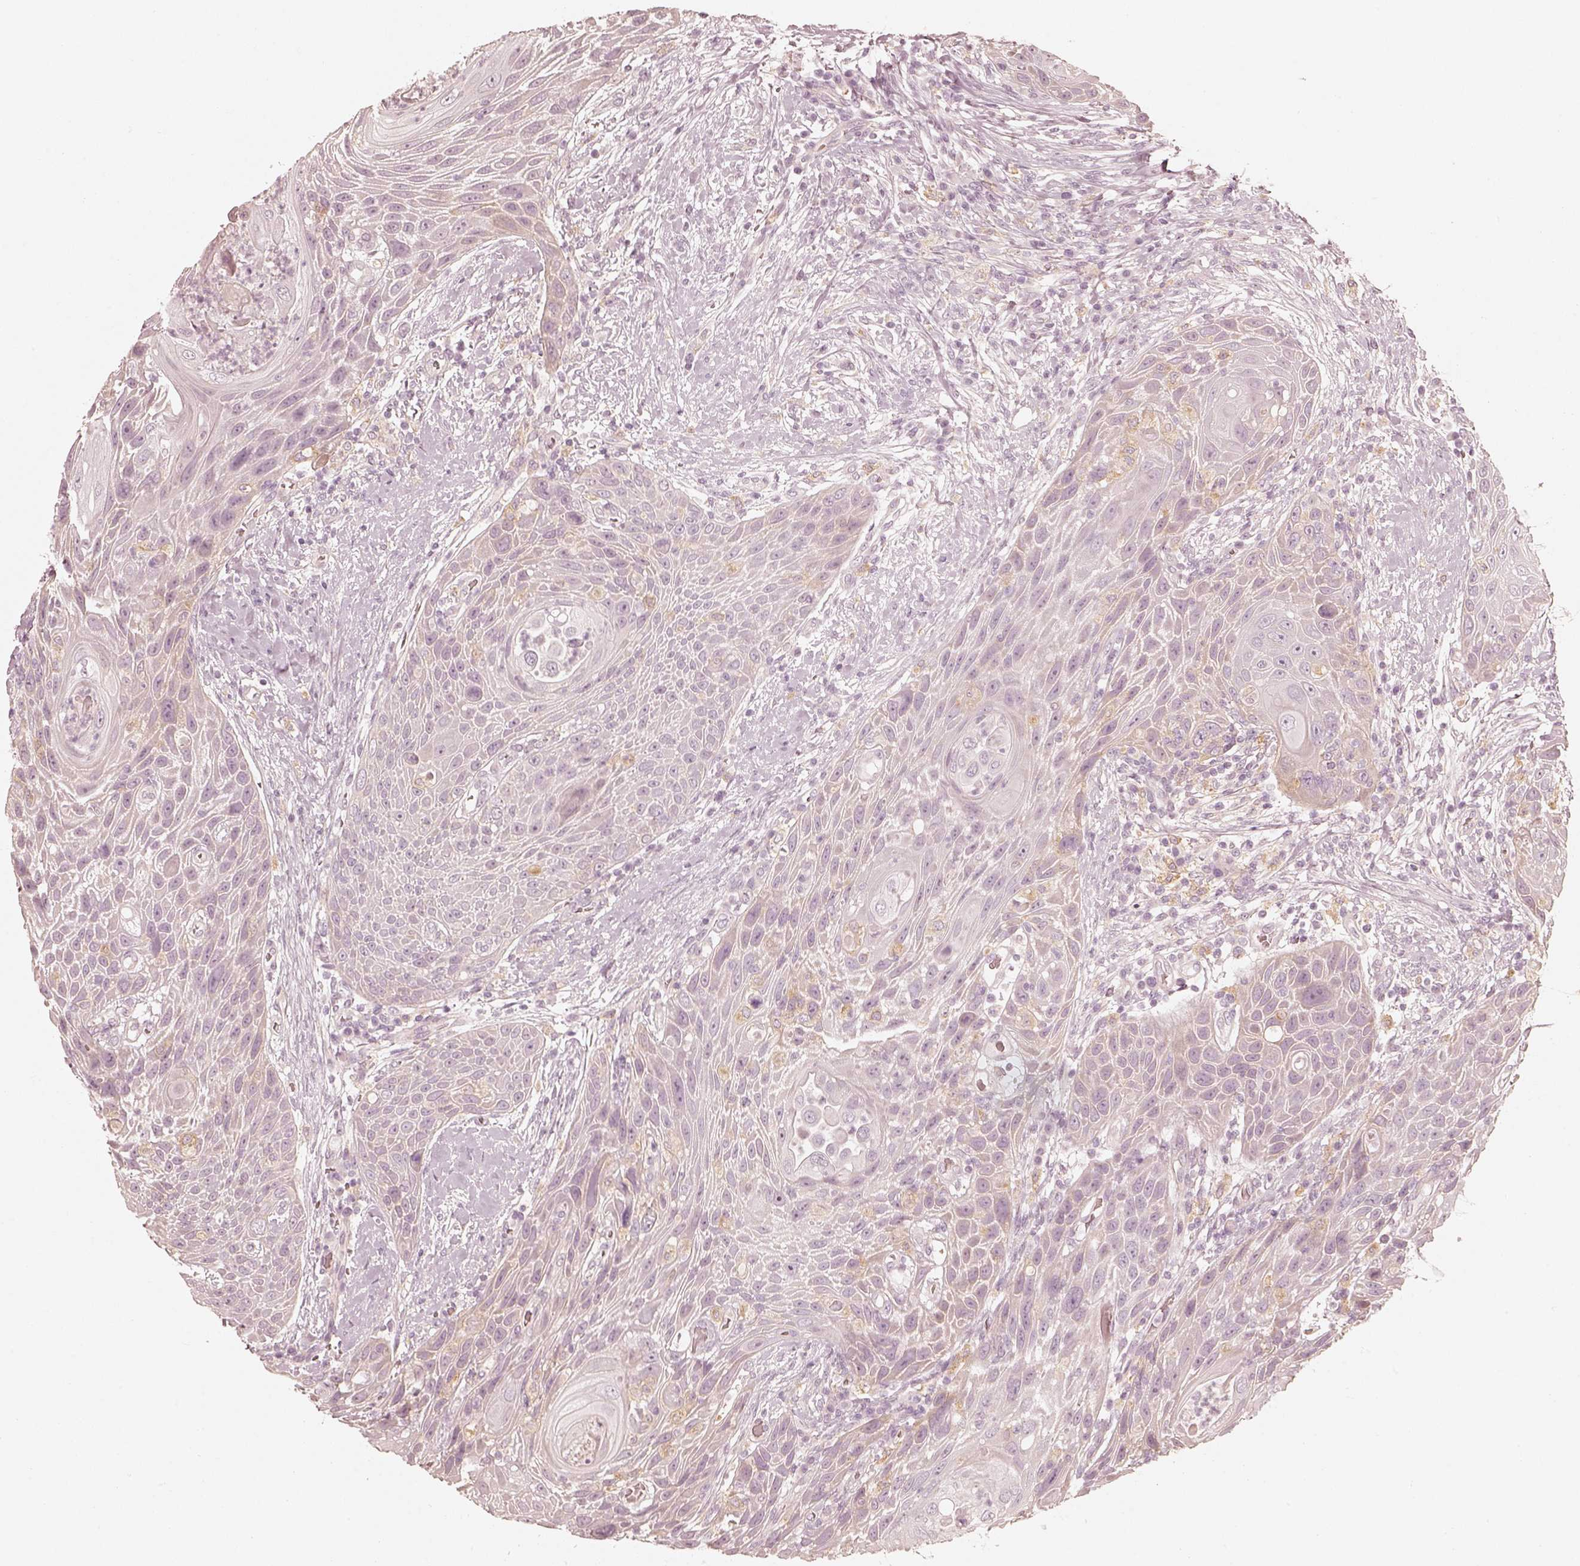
{"staining": {"intensity": "negative", "quantity": "none", "location": "none"}, "tissue": "head and neck cancer", "cell_type": "Tumor cells", "image_type": "cancer", "snomed": [{"axis": "morphology", "description": "Squamous cell carcinoma, NOS"}, {"axis": "topography", "description": "Head-Neck"}], "caption": "DAB (3,3'-diaminobenzidine) immunohistochemical staining of head and neck cancer shows no significant staining in tumor cells.", "gene": "FMNL2", "patient": {"sex": "male", "age": 69}}